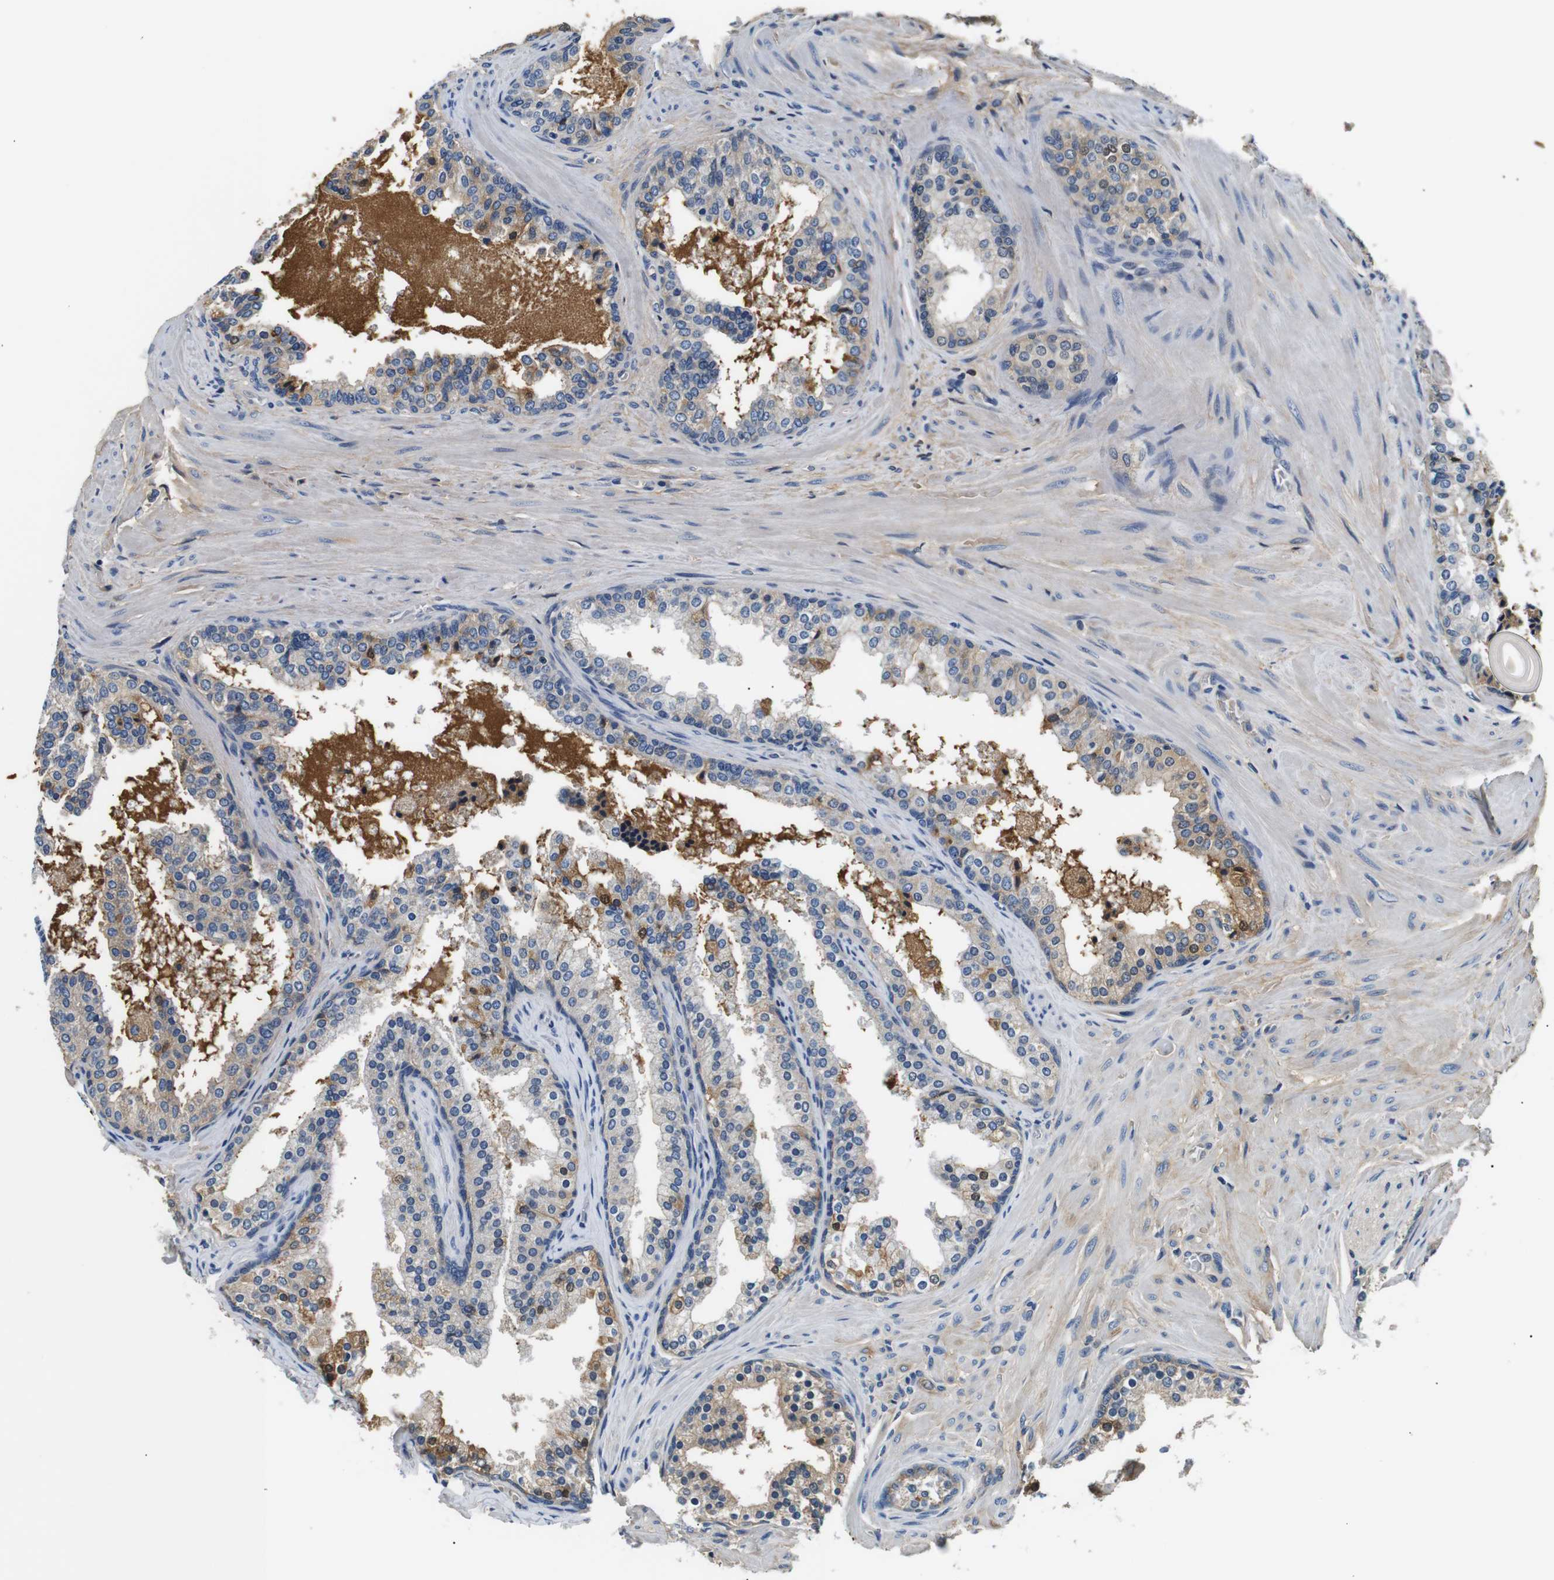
{"staining": {"intensity": "moderate", "quantity": "<25%", "location": "cytoplasmic/membranous,nuclear"}, "tissue": "prostate cancer", "cell_type": "Tumor cells", "image_type": "cancer", "snomed": [{"axis": "morphology", "description": "Adenocarcinoma, Low grade"}, {"axis": "topography", "description": "Prostate"}], "caption": "Tumor cells demonstrate moderate cytoplasmic/membranous and nuclear staining in approximately <25% of cells in adenocarcinoma (low-grade) (prostate).", "gene": "LHCGR", "patient": {"sex": "male", "age": 60}}